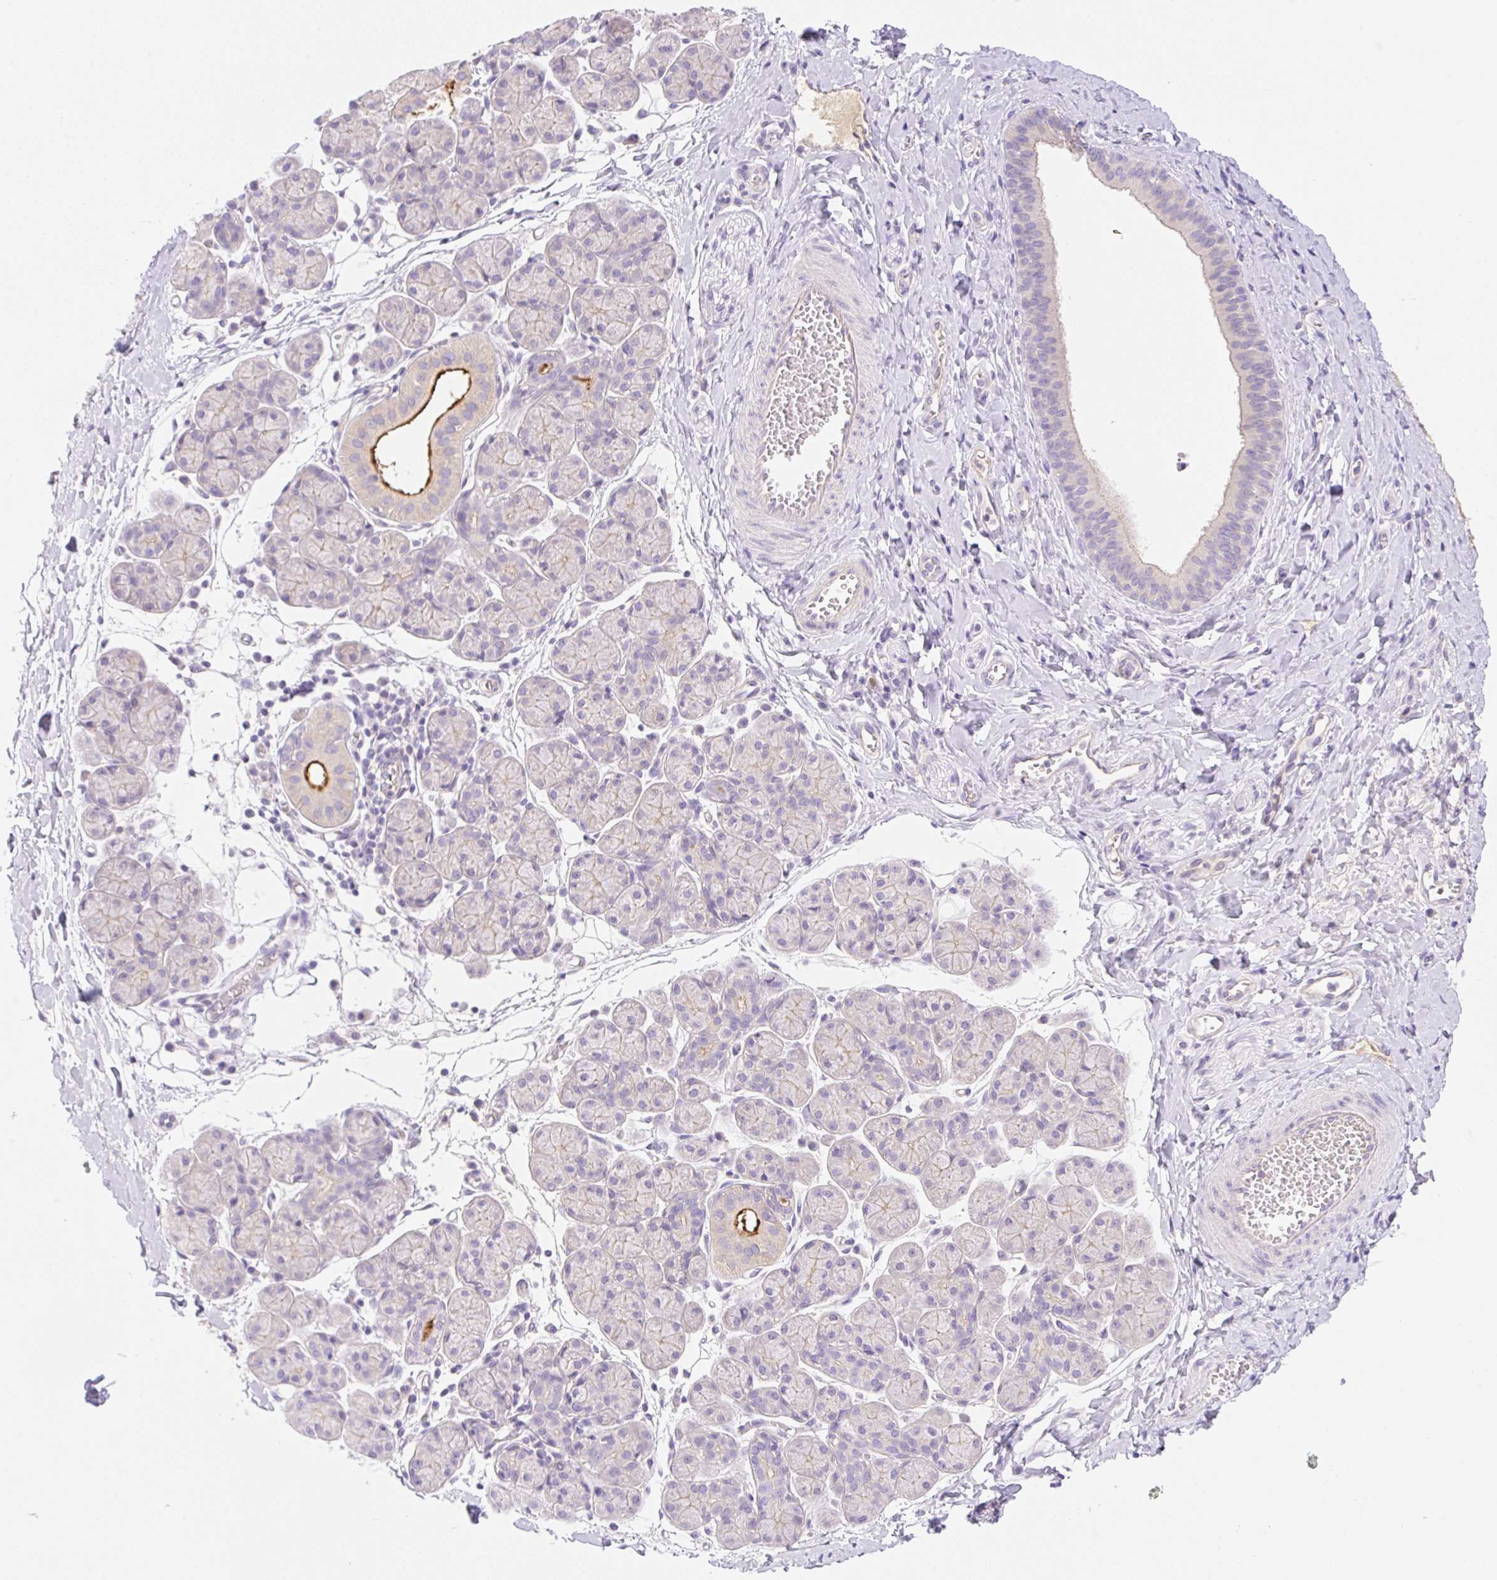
{"staining": {"intensity": "strong", "quantity": "<25%", "location": "cytoplasmic/membranous"}, "tissue": "salivary gland", "cell_type": "Glandular cells", "image_type": "normal", "snomed": [{"axis": "morphology", "description": "Normal tissue, NOS"}, {"axis": "morphology", "description": "Inflammation, NOS"}, {"axis": "topography", "description": "Lymph node"}, {"axis": "topography", "description": "Salivary gland"}], "caption": "Brown immunohistochemical staining in unremarkable human salivary gland reveals strong cytoplasmic/membranous staining in about <25% of glandular cells.", "gene": "DENND5A", "patient": {"sex": "male", "age": 3}}